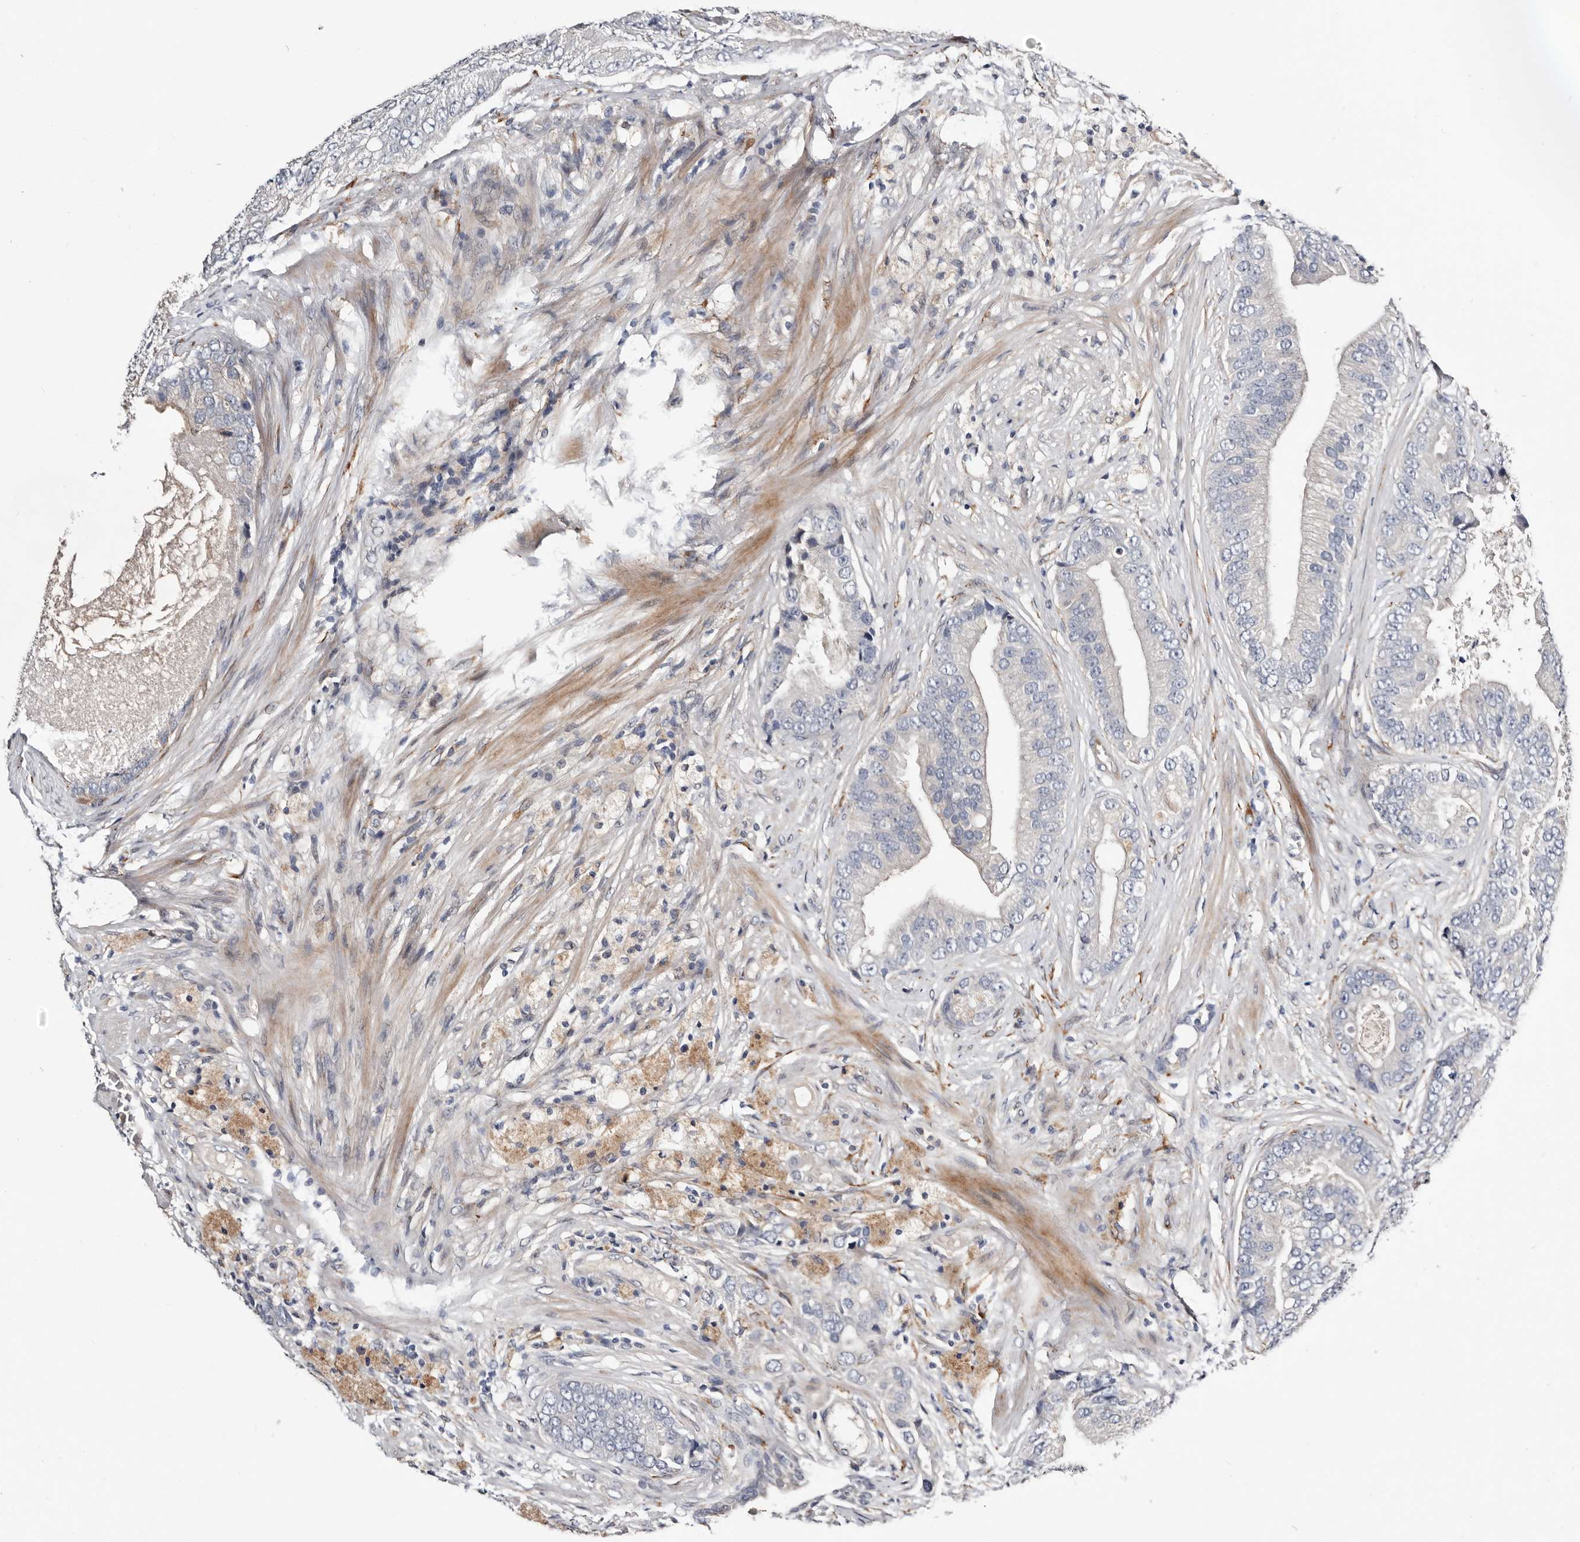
{"staining": {"intensity": "negative", "quantity": "none", "location": "none"}, "tissue": "prostate cancer", "cell_type": "Tumor cells", "image_type": "cancer", "snomed": [{"axis": "morphology", "description": "Adenocarcinoma, High grade"}, {"axis": "topography", "description": "Prostate"}], "caption": "IHC of adenocarcinoma (high-grade) (prostate) shows no staining in tumor cells.", "gene": "USH1C", "patient": {"sex": "male", "age": 70}}